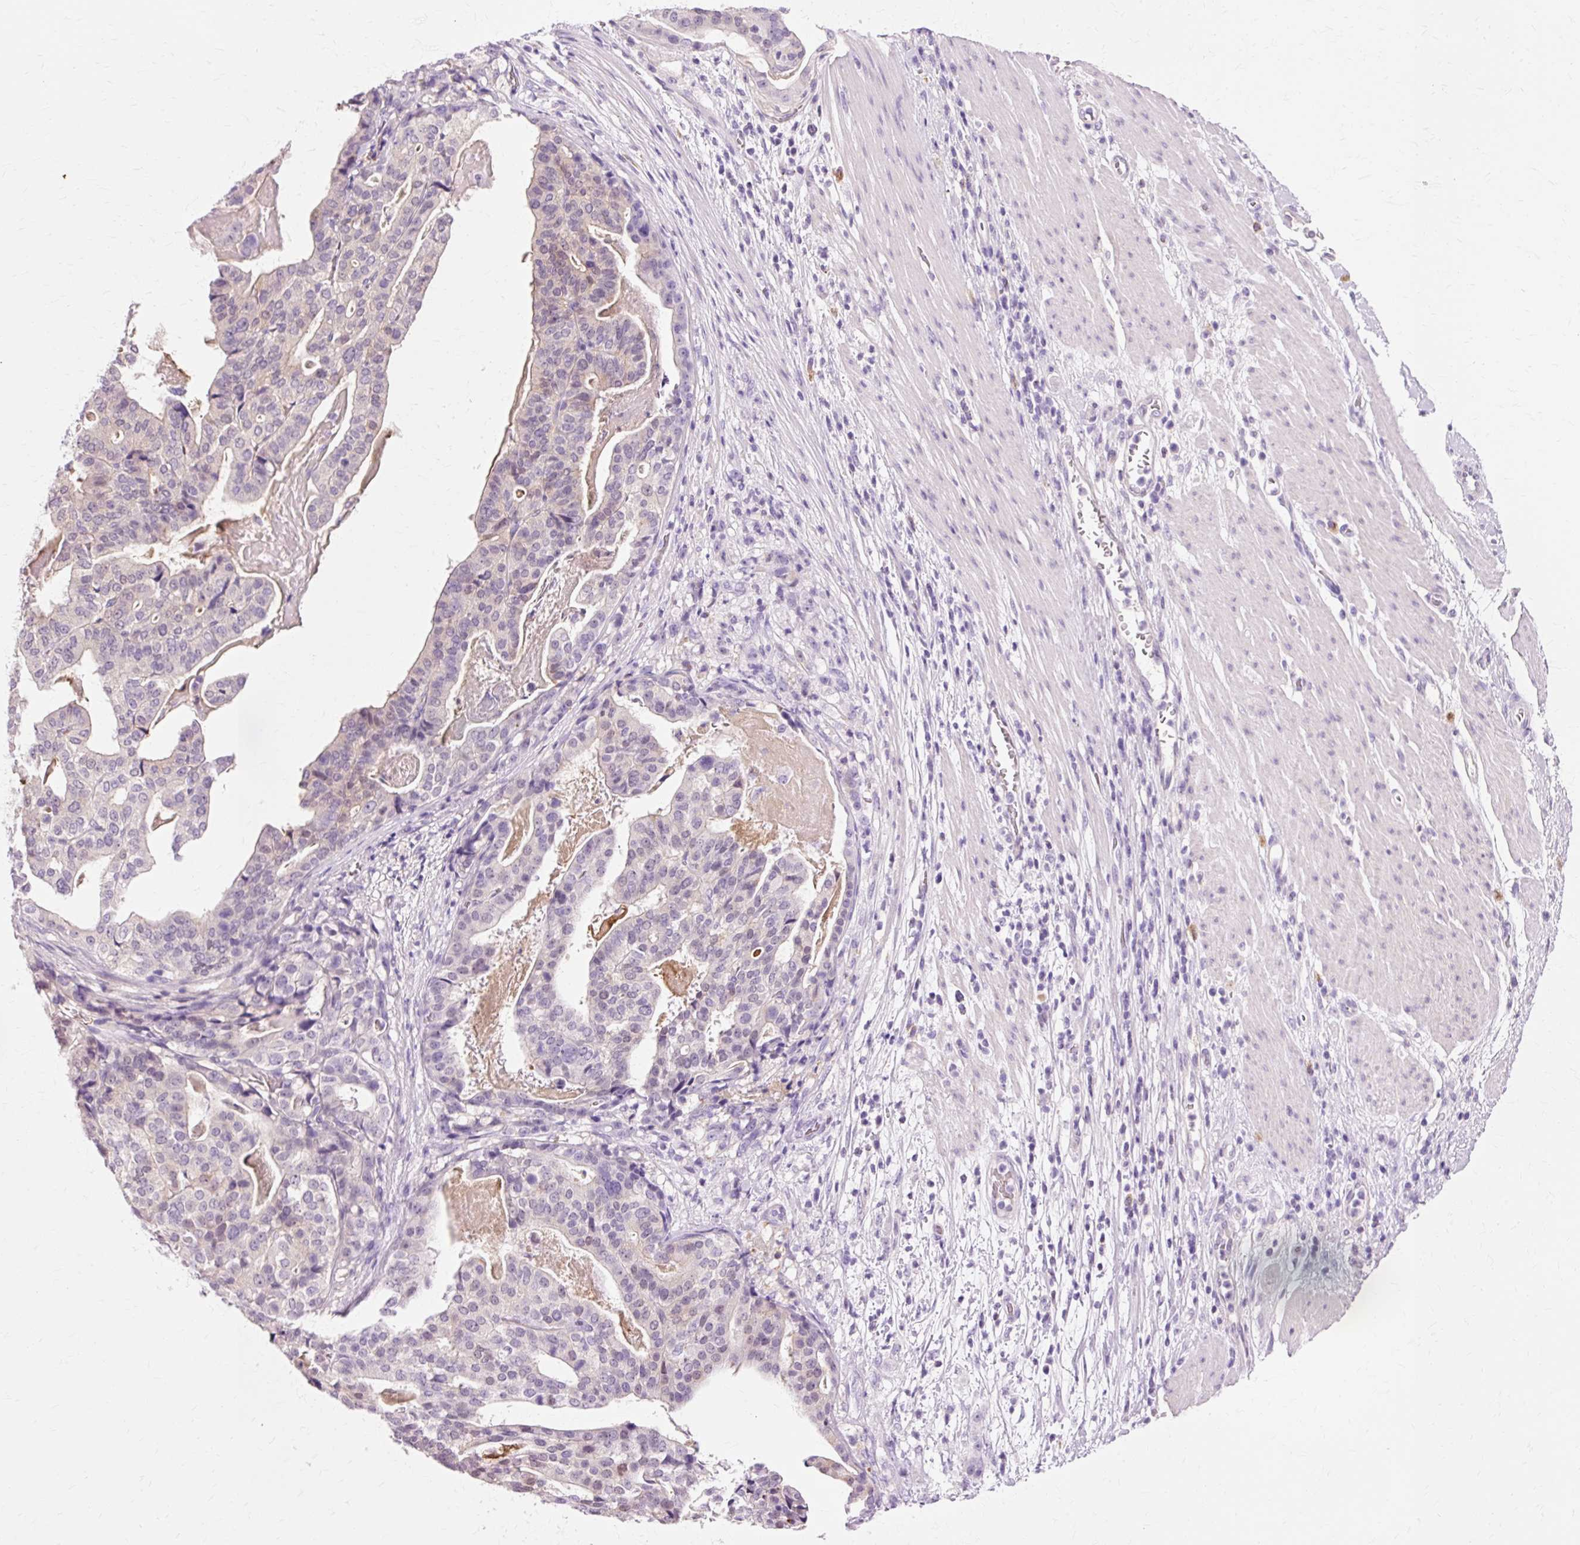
{"staining": {"intensity": "weak", "quantity": "<25%", "location": "nuclear"}, "tissue": "stomach cancer", "cell_type": "Tumor cells", "image_type": "cancer", "snomed": [{"axis": "morphology", "description": "Adenocarcinoma, NOS"}, {"axis": "topography", "description": "Stomach"}], "caption": "This histopathology image is of stomach cancer stained with immunohistochemistry (IHC) to label a protein in brown with the nuclei are counter-stained blue. There is no positivity in tumor cells.", "gene": "VN1R2", "patient": {"sex": "male", "age": 48}}